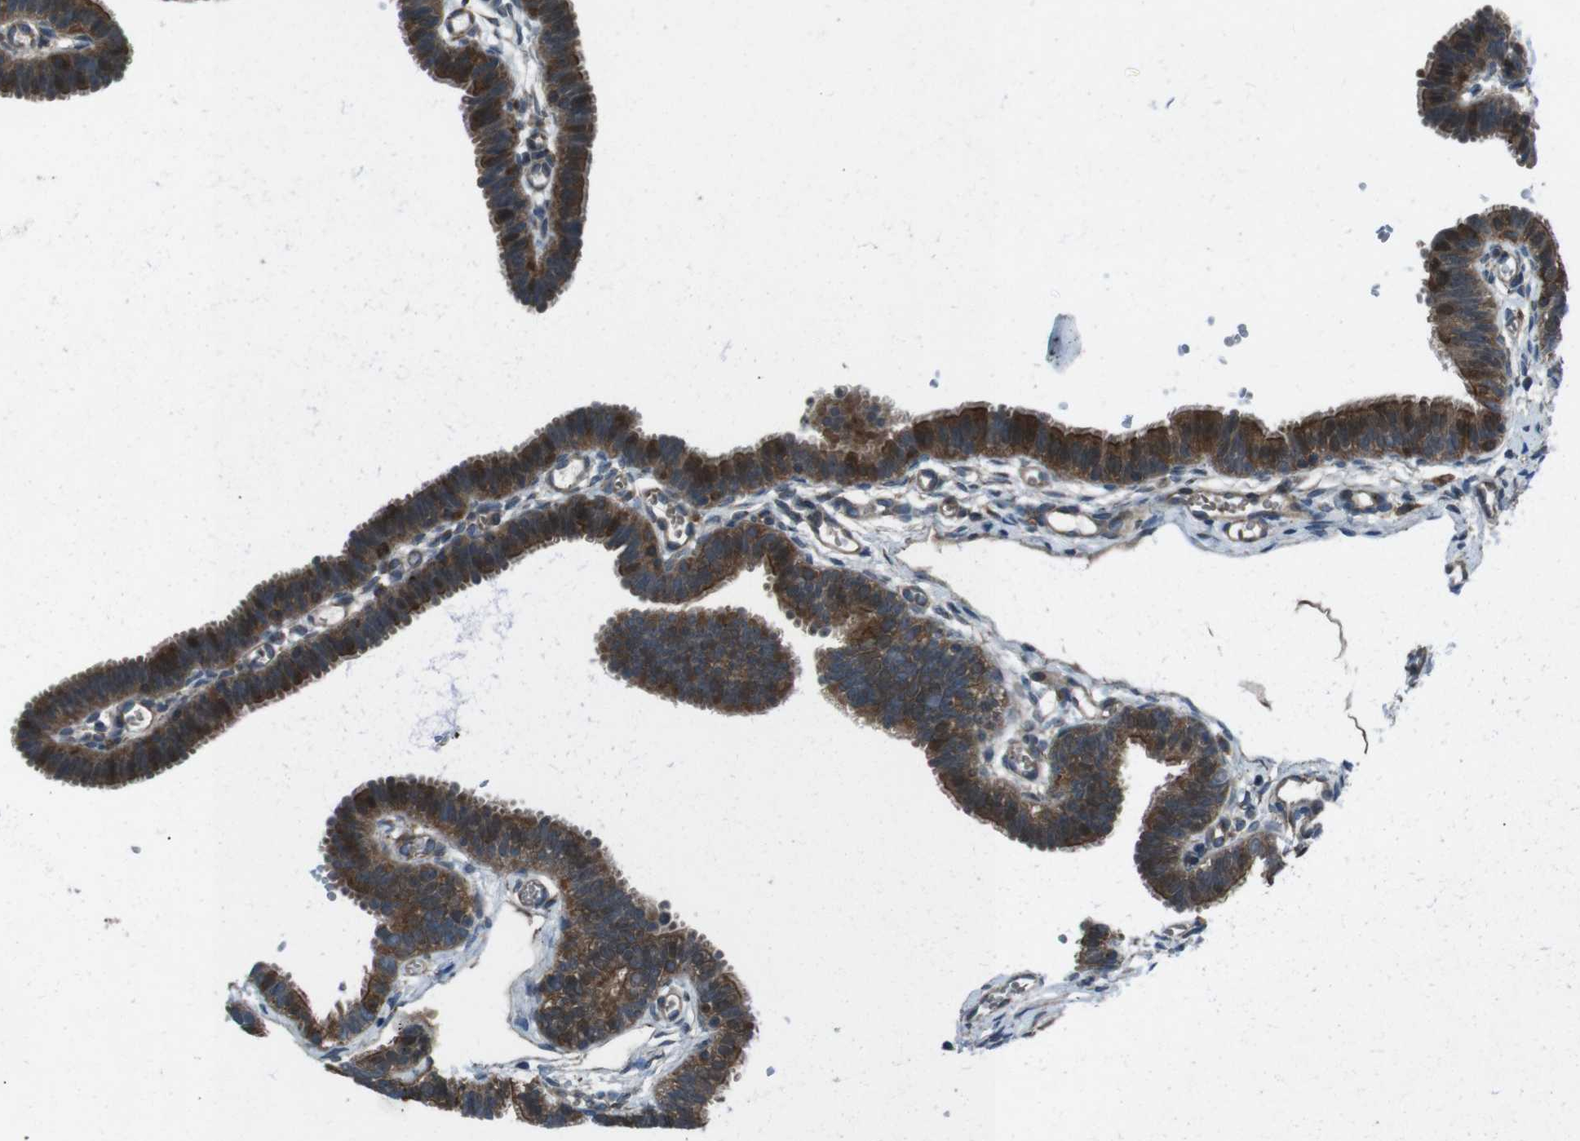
{"staining": {"intensity": "strong", "quantity": ">75%", "location": "cytoplasmic/membranous"}, "tissue": "fallopian tube", "cell_type": "Glandular cells", "image_type": "normal", "snomed": [{"axis": "morphology", "description": "Normal tissue, NOS"}, {"axis": "topography", "description": "Fallopian tube"}, {"axis": "topography", "description": "Placenta"}], "caption": "Immunohistochemical staining of benign human fallopian tube reveals high levels of strong cytoplasmic/membranous positivity in approximately >75% of glandular cells. The protein is stained brown, and the nuclei are stained in blue (DAB IHC with brightfield microscopy, high magnification).", "gene": "SLC27A4", "patient": {"sex": "female", "age": 34}}